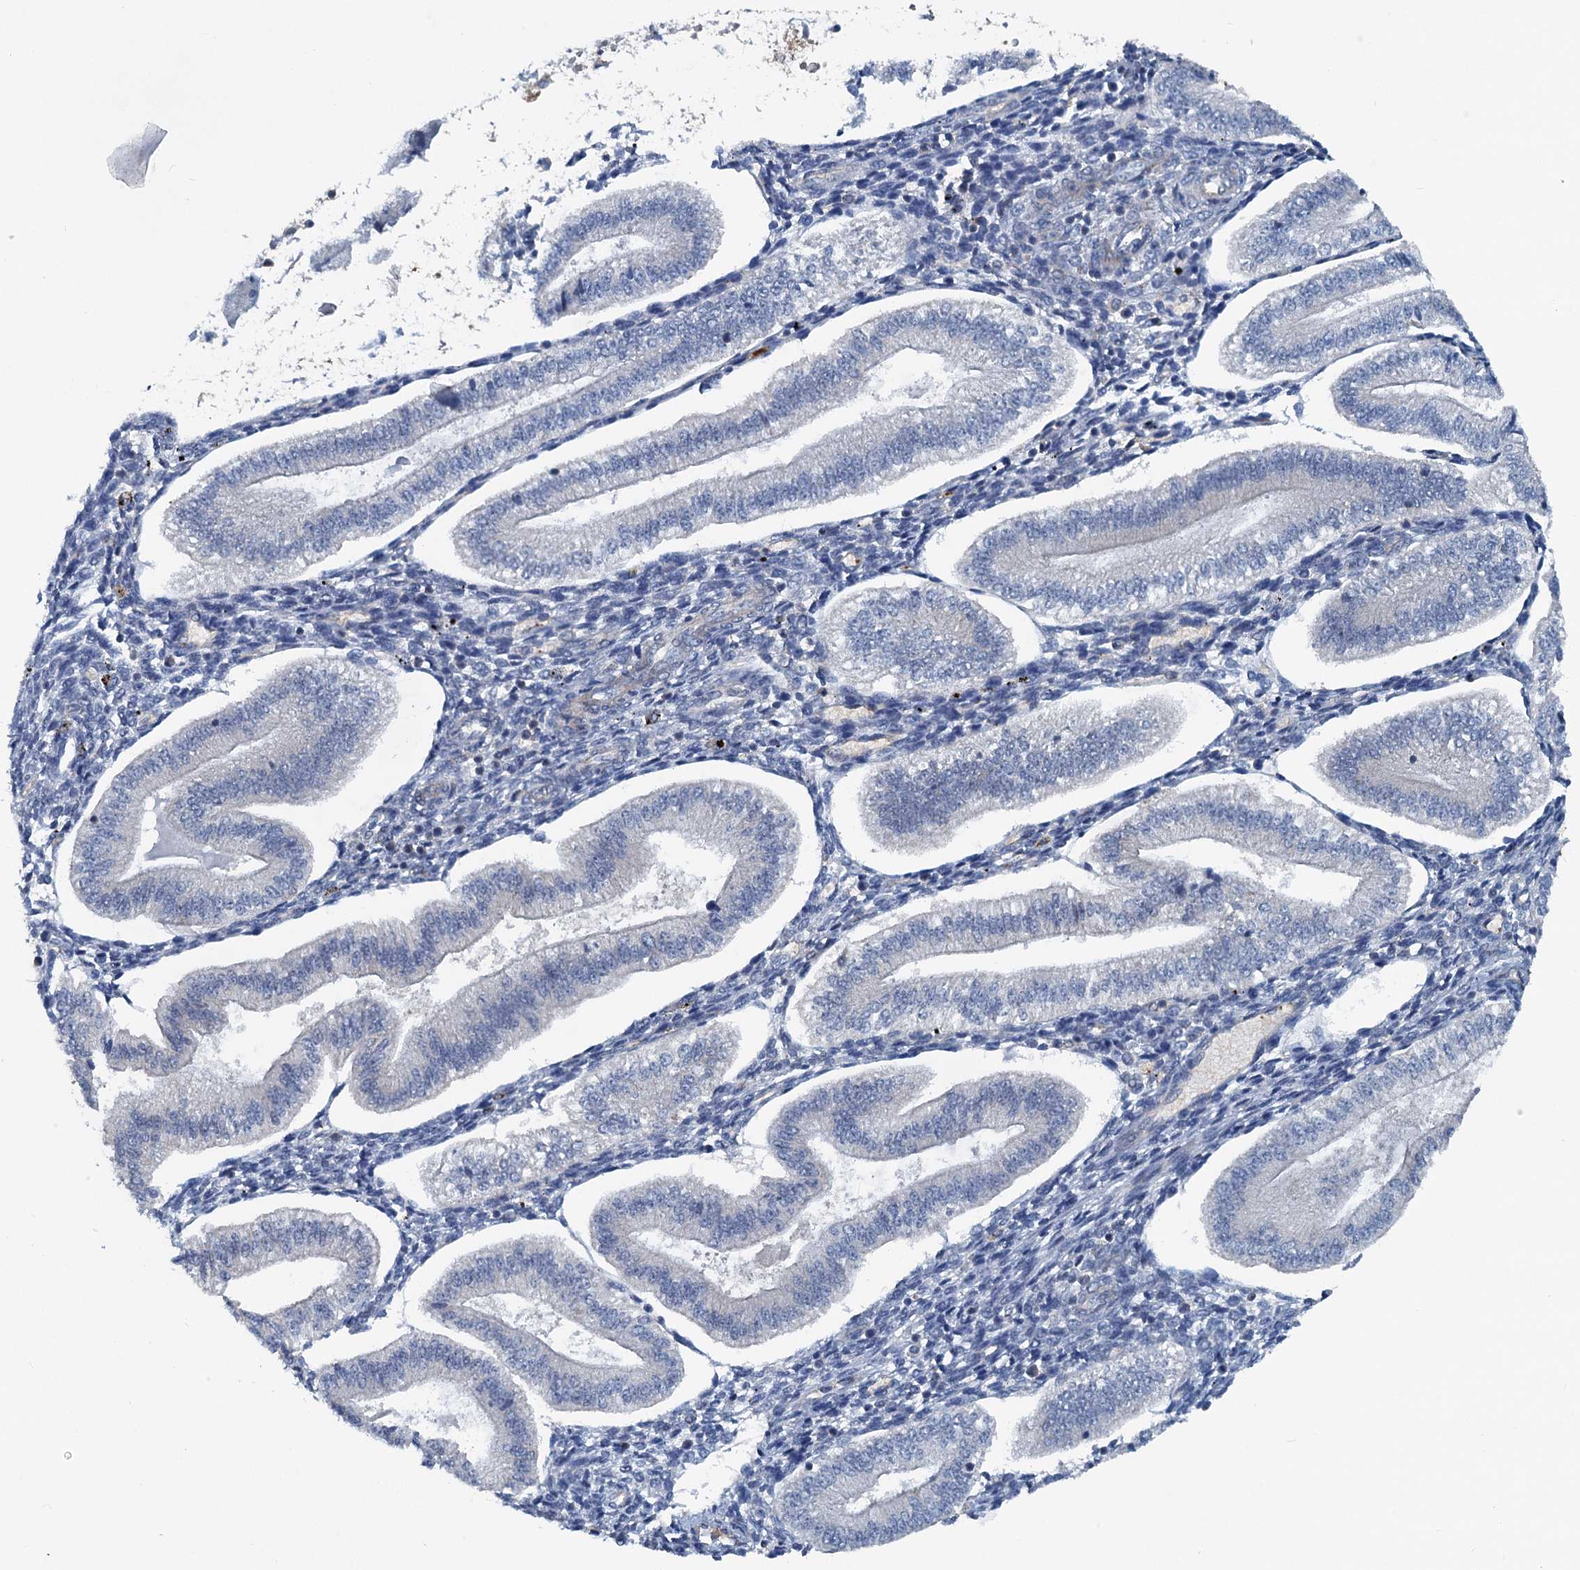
{"staining": {"intensity": "weak", "quantity": "<25%", "location": "cytoplasmic/membranous"}, "tissue": "endometrium", "cell_type": "Cells in endometrial stroma", "image_type": "normal", "snomed": [{"axis": "morphology", "description": "Normal tissue, NOS"}, {"axis": "topography", "description": "Endometrium"}], "caption": "High magnification brightfield microscopy of unremarkable endometrium stained with DAB (brown) and counterstained with hematoxylin (blue): cells in endometrial stroma show no significant positivity.", "gene": "GCLM", "patient": {"sex": "female", "age": 34}}